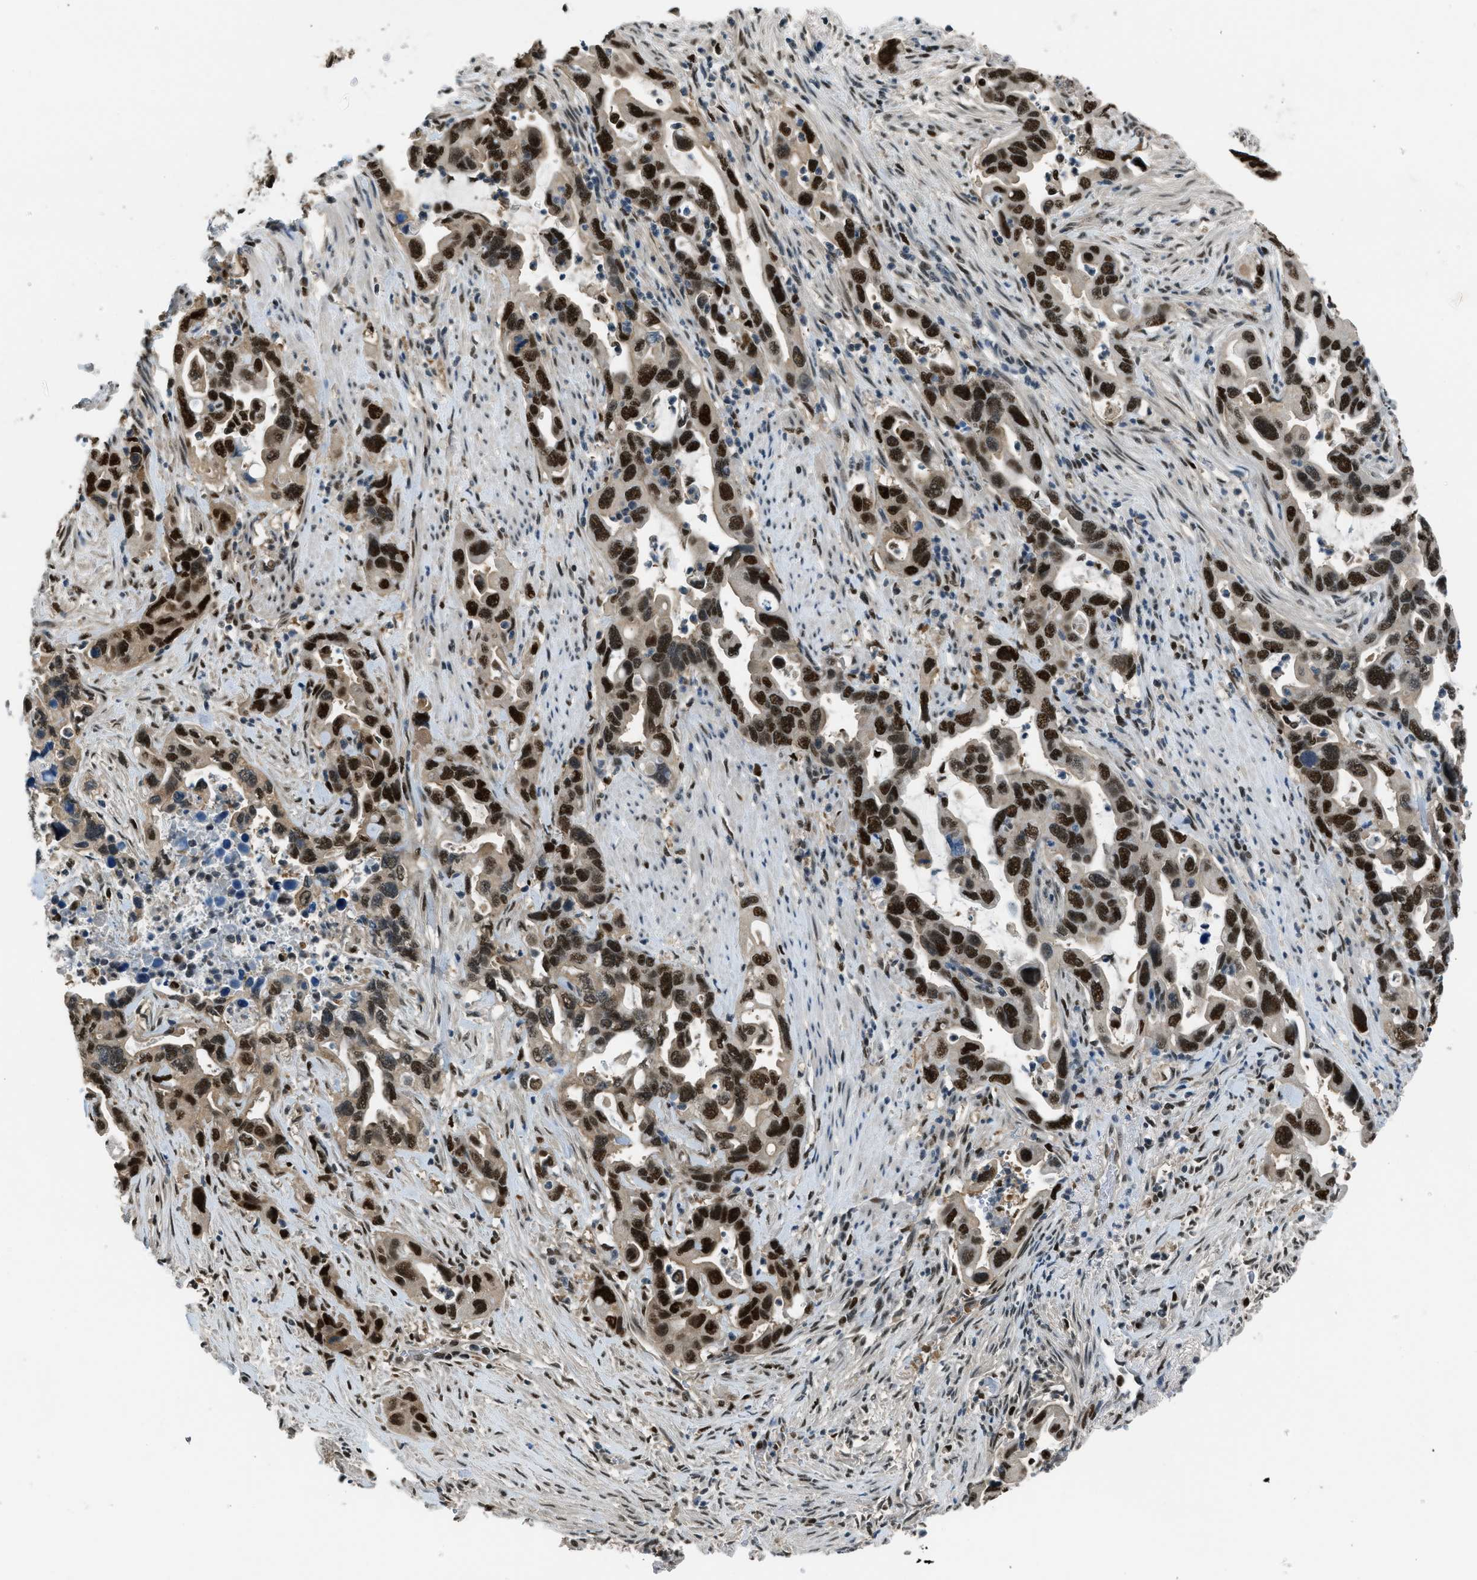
{"staining": {"intensity": "strong", "quantity": ">75%", "location": "nuclear"}, "tissue": "pancreatic cancer", "cell_type": "Tumor cells", "image_type": "cancer", "snomed": [{"axis": "morphology", "description": "Adenocarcinoma, NOS"}, {"axis": "topography", "description": "Pancreas"}], "caption": "A brown stain labels strong nuclear positivity of a protein in pancreatic adenocarcinoma tumor cells.", "gene": "OGFR", "patient": {"sex": "female", "age": 70}}